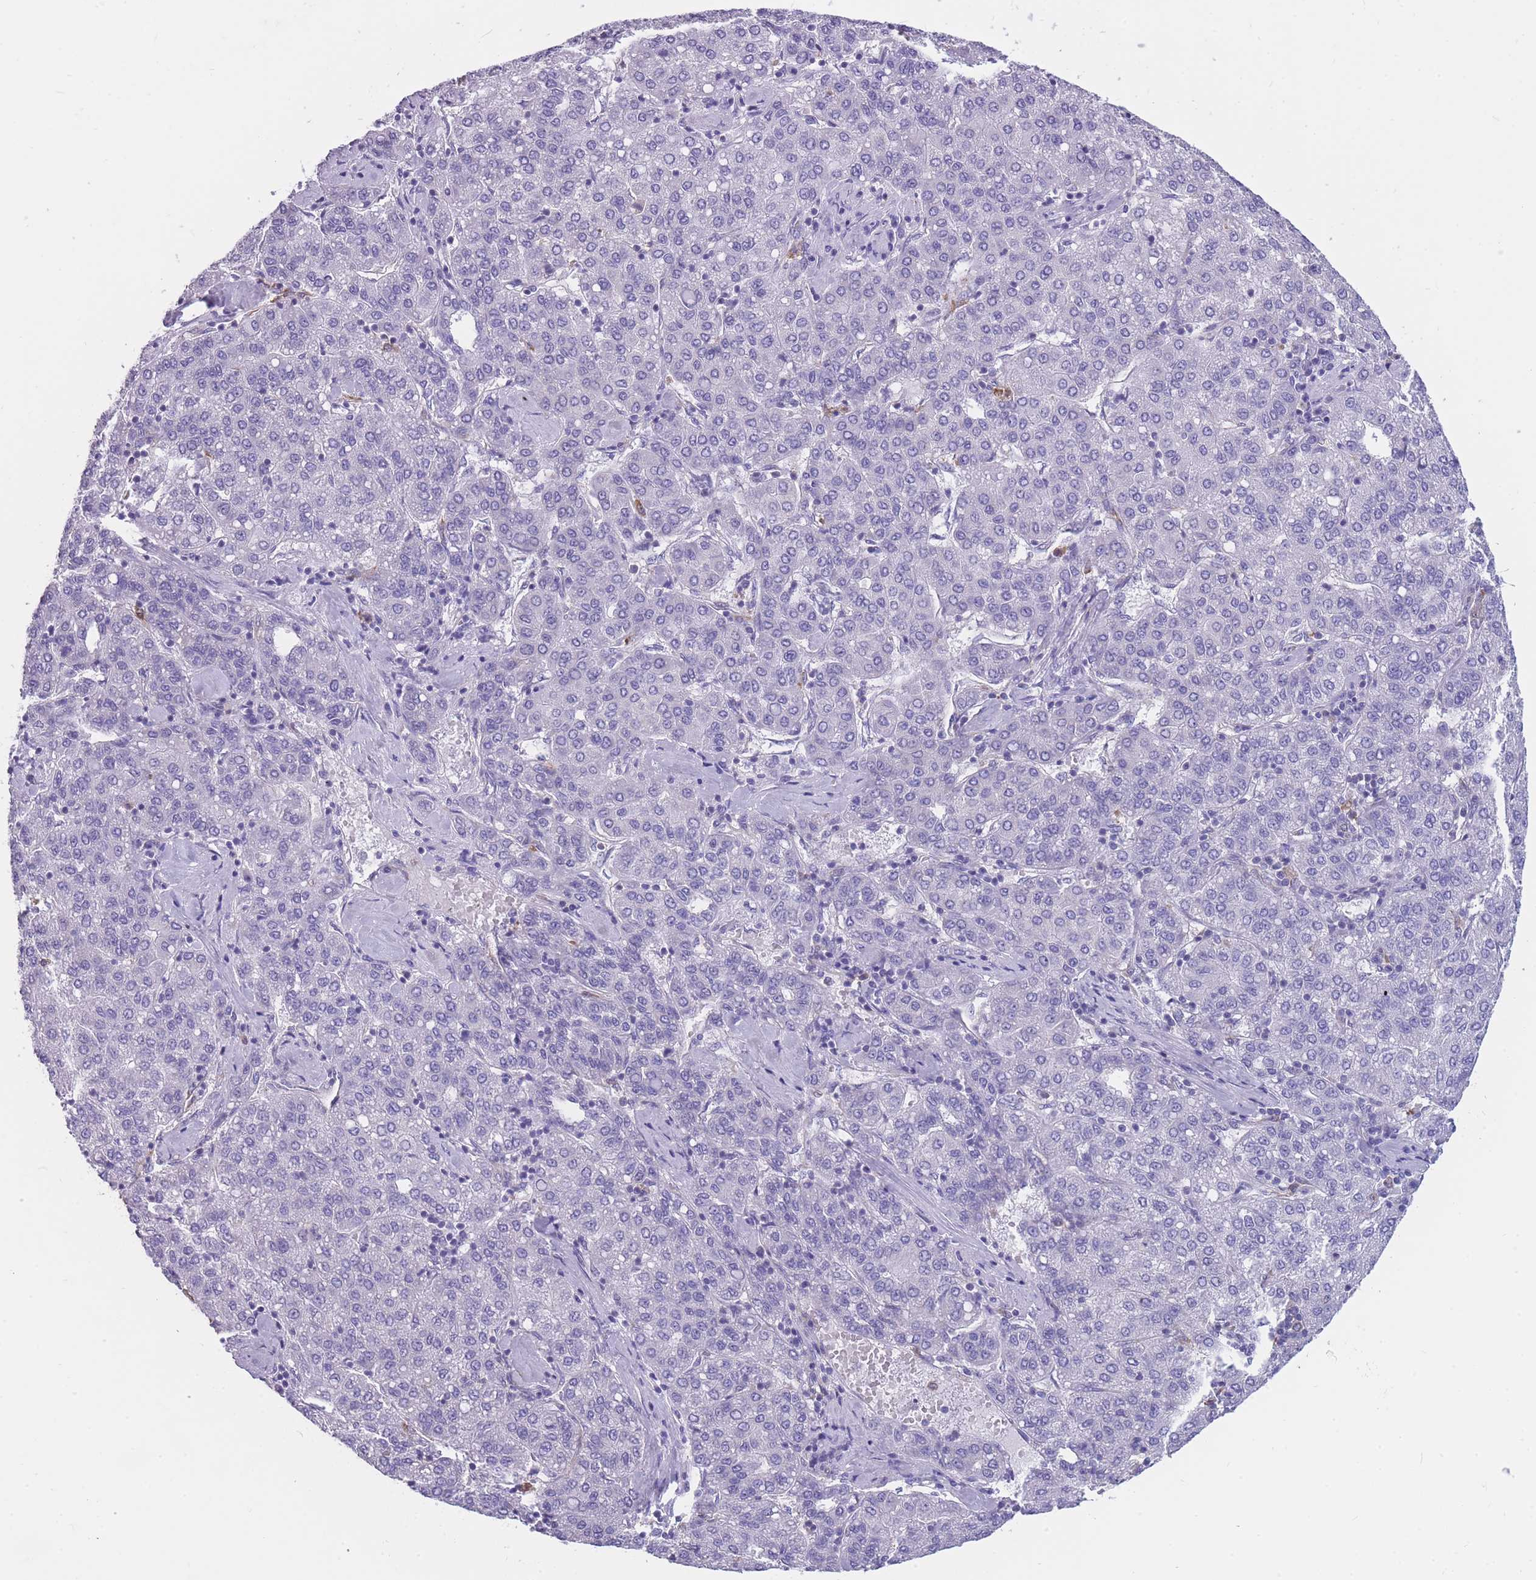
{"staining": {"intensity": "negative", "quantity": "none", "location": "none"}, "tissue": "liver cancer", "cell_type": "Tumor cells", "image_type": "cancer", "snomed": [{"axis": "morphology", "description": "Carcinoma, Hepatocellular, NOS"}, {"axis": "topography", "description": "Liver"}], "caption": "Tumor cells show no significant staining in liver cancer.", "gene": "ZNF662", "patient": {"sex": "male", "age": 65}}